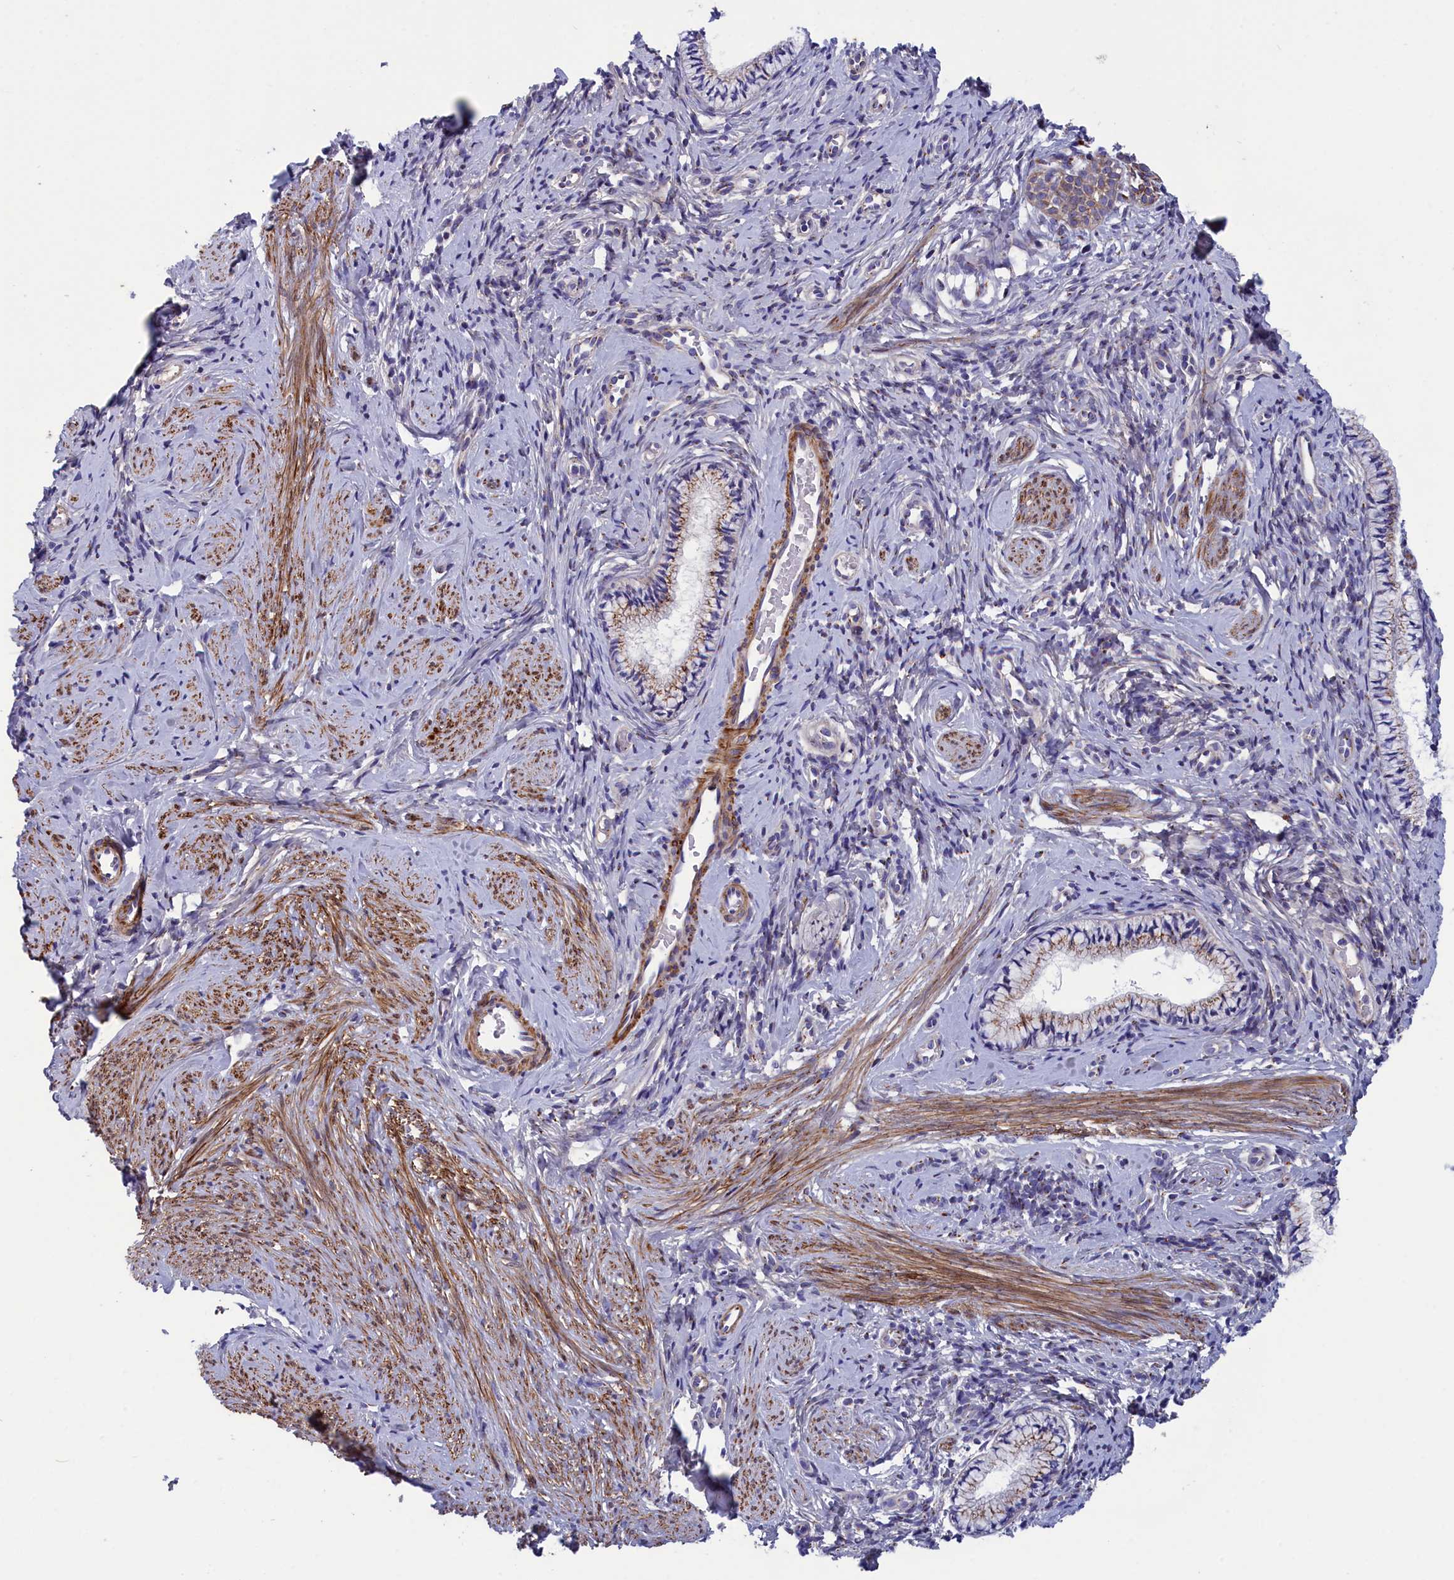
{"staining": {"intensity": "moderate", "quantity": "25%-75%", "location": "cytoplasmic/membranous"}, "tissue": "cervix", "cell_type": "Glandular cells", "image_type": "normal", "snomed": [{"axis": "morphology", "description": "Normal tissue, NOS"}, {"axis": "topography", "description": "Cervix"}], "caption": "This is a histology image of immunohistochemistry staining of benign cervix, which shows moderate expression in the cytoplasmic/membranous of glandular cells.", "gene": "TUBGCP4", "patient": {"sex": "female", "age": 57}}